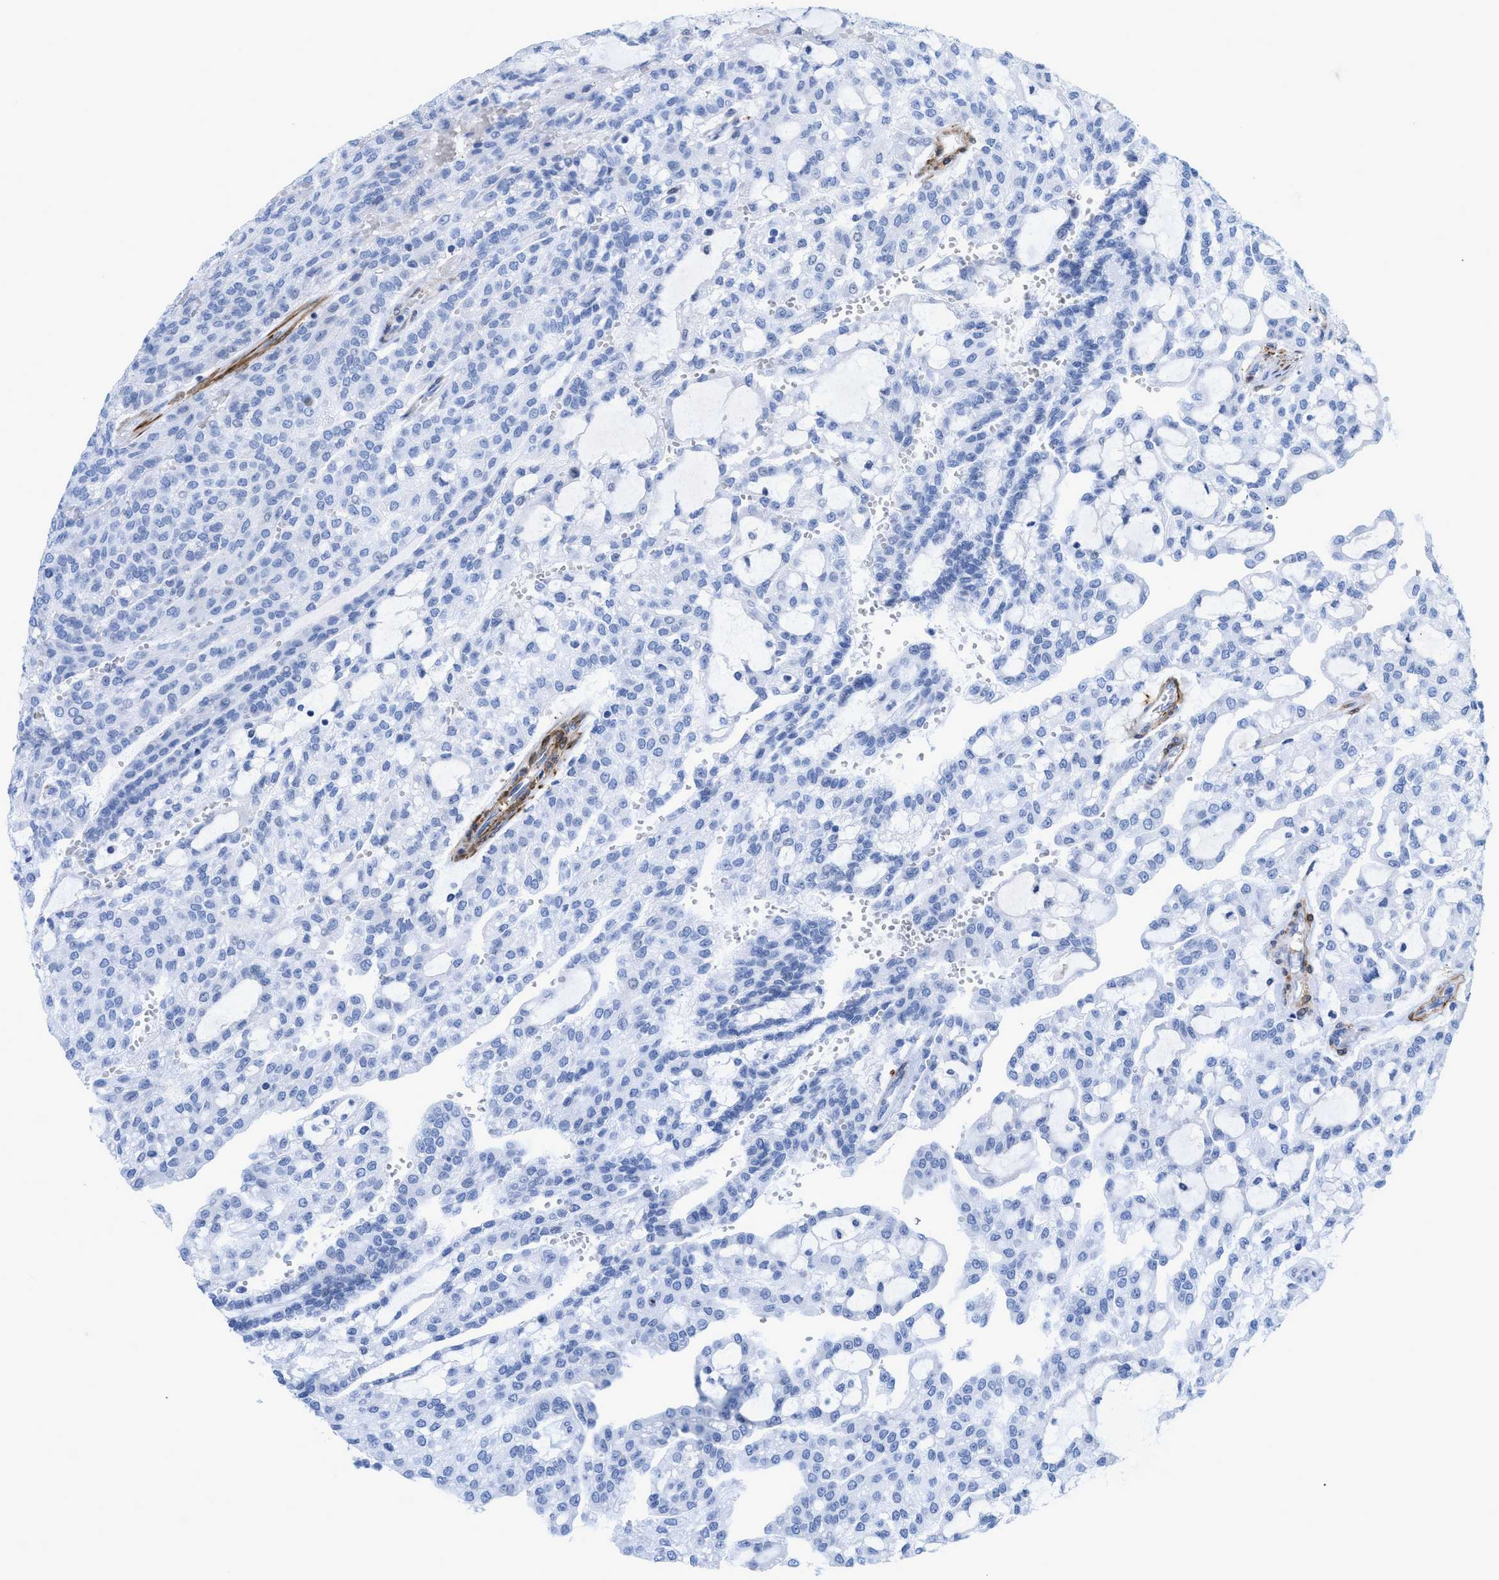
{"staining": {"intensity": "negative", "quantity": "none", "location": "none"}, "tissue": "renal cancer", "cell_type": "Tumor cells", "image_type": "cancer", "snomed": [{"axis": "morphology", "description": "Adenocarcinoma, NOS"}, {"axis": "topography", "description": "Kidney"}], "caption": "High power microscopy photomicrograph of an immunohistochemistry image of adenocarcinoma (renal), revealing no significant staining in tumor cells.", "gene": "TAGLN", "patient": {"sex": "male", "age": 63}}